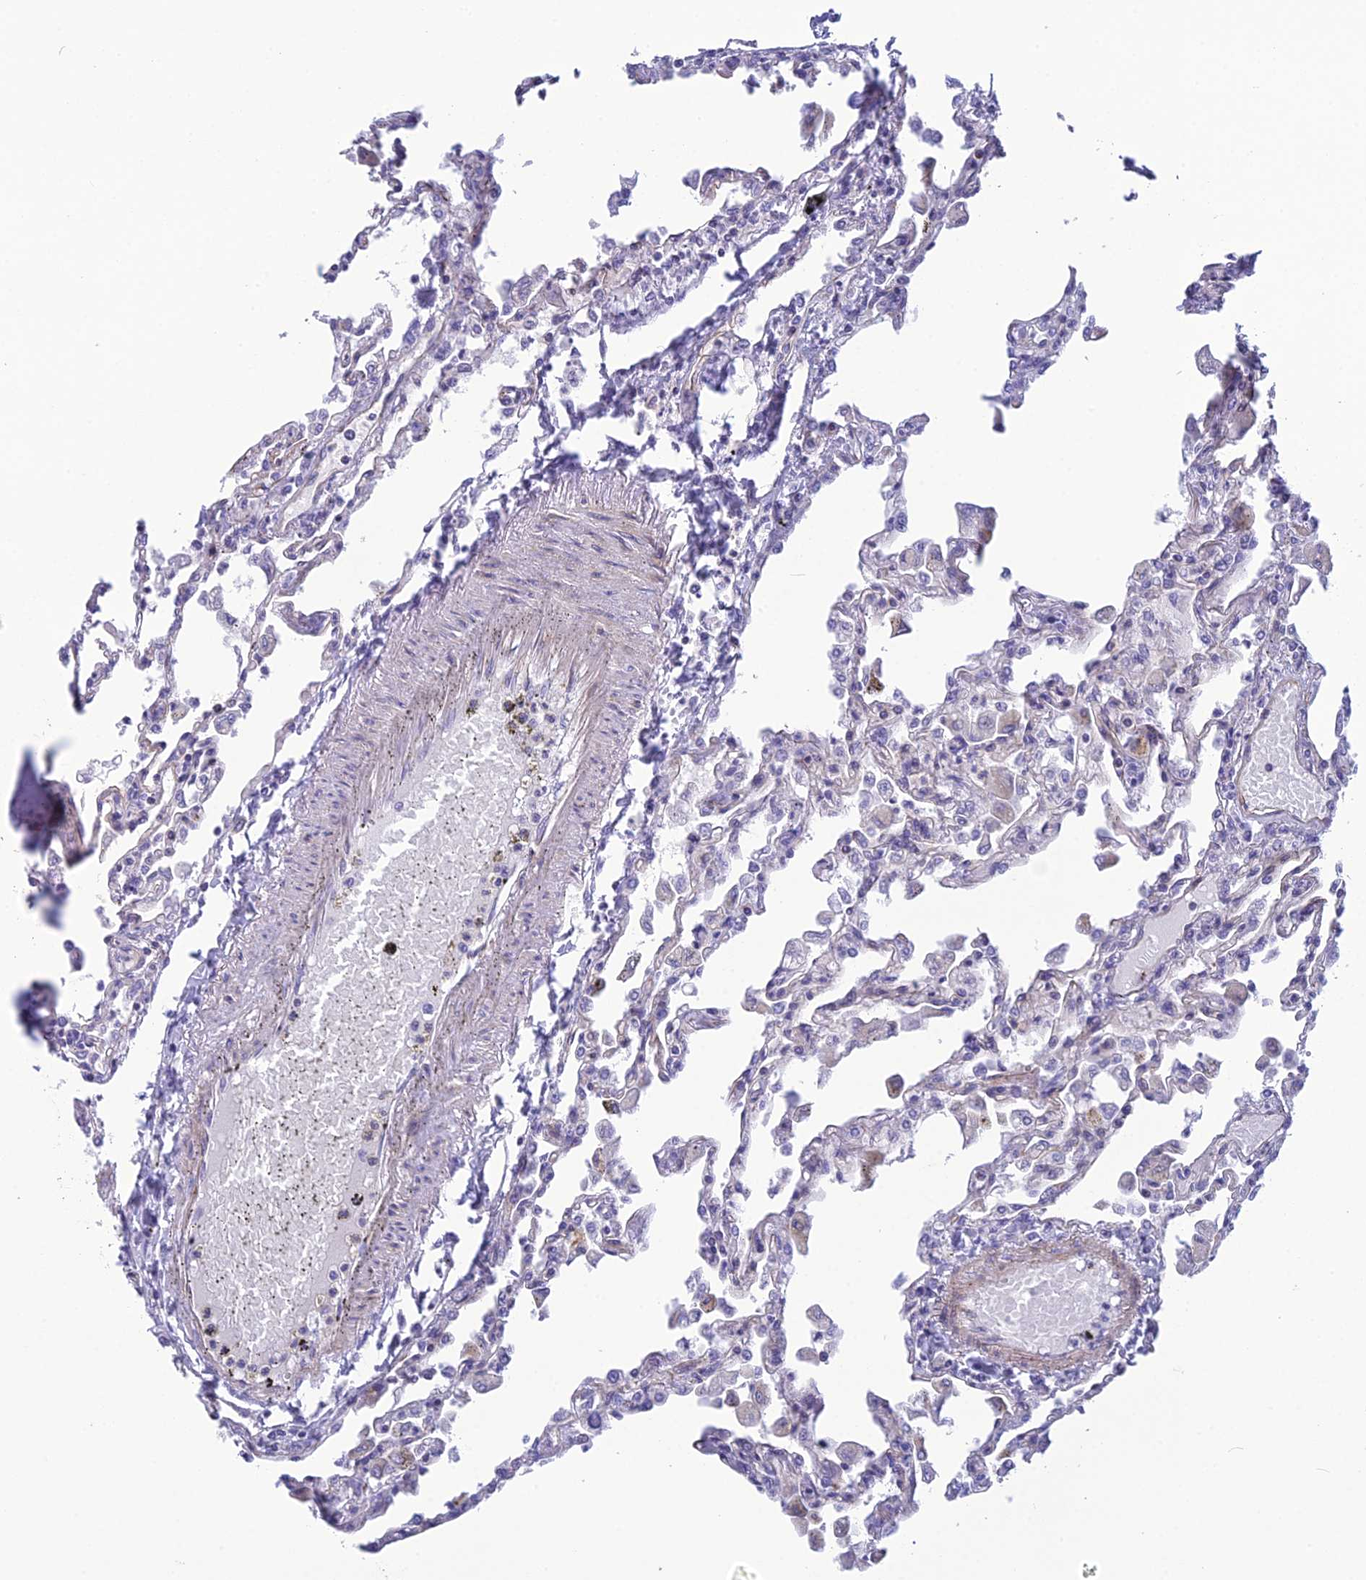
{"staining": {"intensity": "weak", "quantity": "<25%", "location": "cytoplasmic/membranous"}, "tissue": "lung", "cell_type": "Alveolar cells", "image_type": "normal", "snomed": [{"axis": "morphology", "description": "Normal tissue, NOS"}, {"axis": "topography", "description": "Bronchus"}, {"axis": "topography", "description": "Lung"}], "caption": "Lung was stained to show a protein in brown. There is no significant expression in alveolar cells.", "gene": "POMGNT1", "patient": {"sex": "female", "age": 49}}